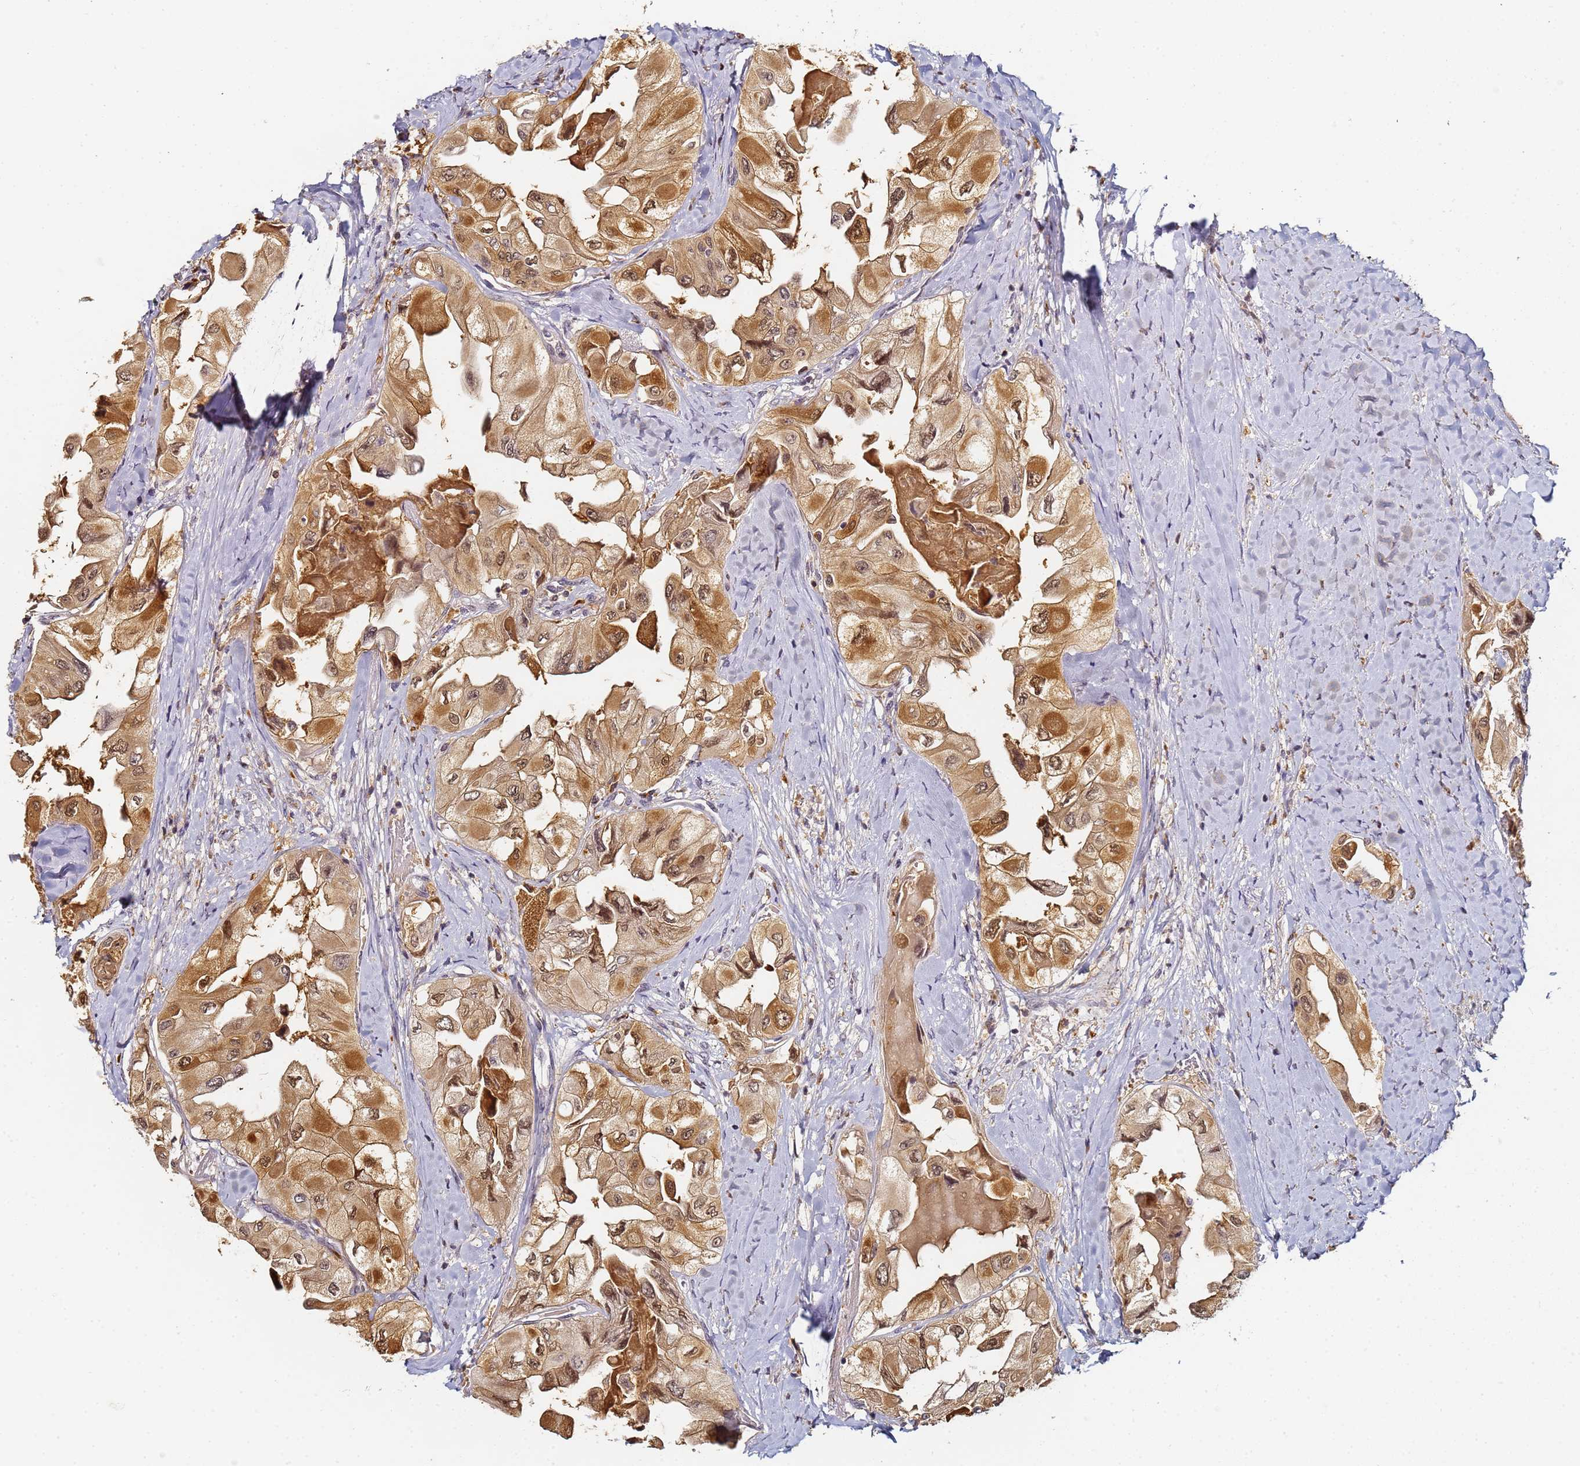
{"staining": {"intensity": "moderate", "quantity": ">75%", "location": "cytoplasmic/membranous,nuclear"}, "tissue": "thyroid cancer", "cell_type": "Tumor cells", "image_type": "cancer", "snomed": [{"axis": "morphology", "description": "Normal tissue, NOS"}, {"axis": "morphology", "description": "Papillary adenocarcinoma, NOS"}, {"axis": "topography", "description": "Thyroid gland"}], "caption": "Thyroid cancer (papillary adenocarcinoma) stained with a brown dye exhibits moderate cytoplasmic/membranous and nuclear positive staining in approximately >75% of tumor cells.", "gene": "HMCES", "patient": {"sex": "female", "age": 59}}